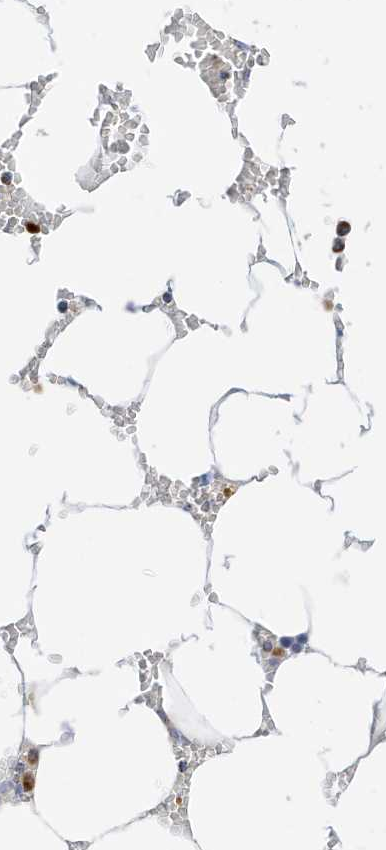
{"staining": {"intensity": "strong", "quantity": "25%-75%", "location": "cytoplasmic/membranous"}, "tissue": "bone marrow", "cell_type": "Hematopoietic cells", "image_type": "normal", "snomed": [{"axis": "morphology", "description": "Normal tissue, NOS"}, {"axis": "topography", "description": "Bone marrow"}], "caption": "DAB immunohistochemical staining of normal bone marrow exhibits strong cytoplasmic/membranous protein expression in approximately 25%-75% of hematopoietic cells.", "gene": "CAPN13", "patient": {"sex": "male", "age": 70}}